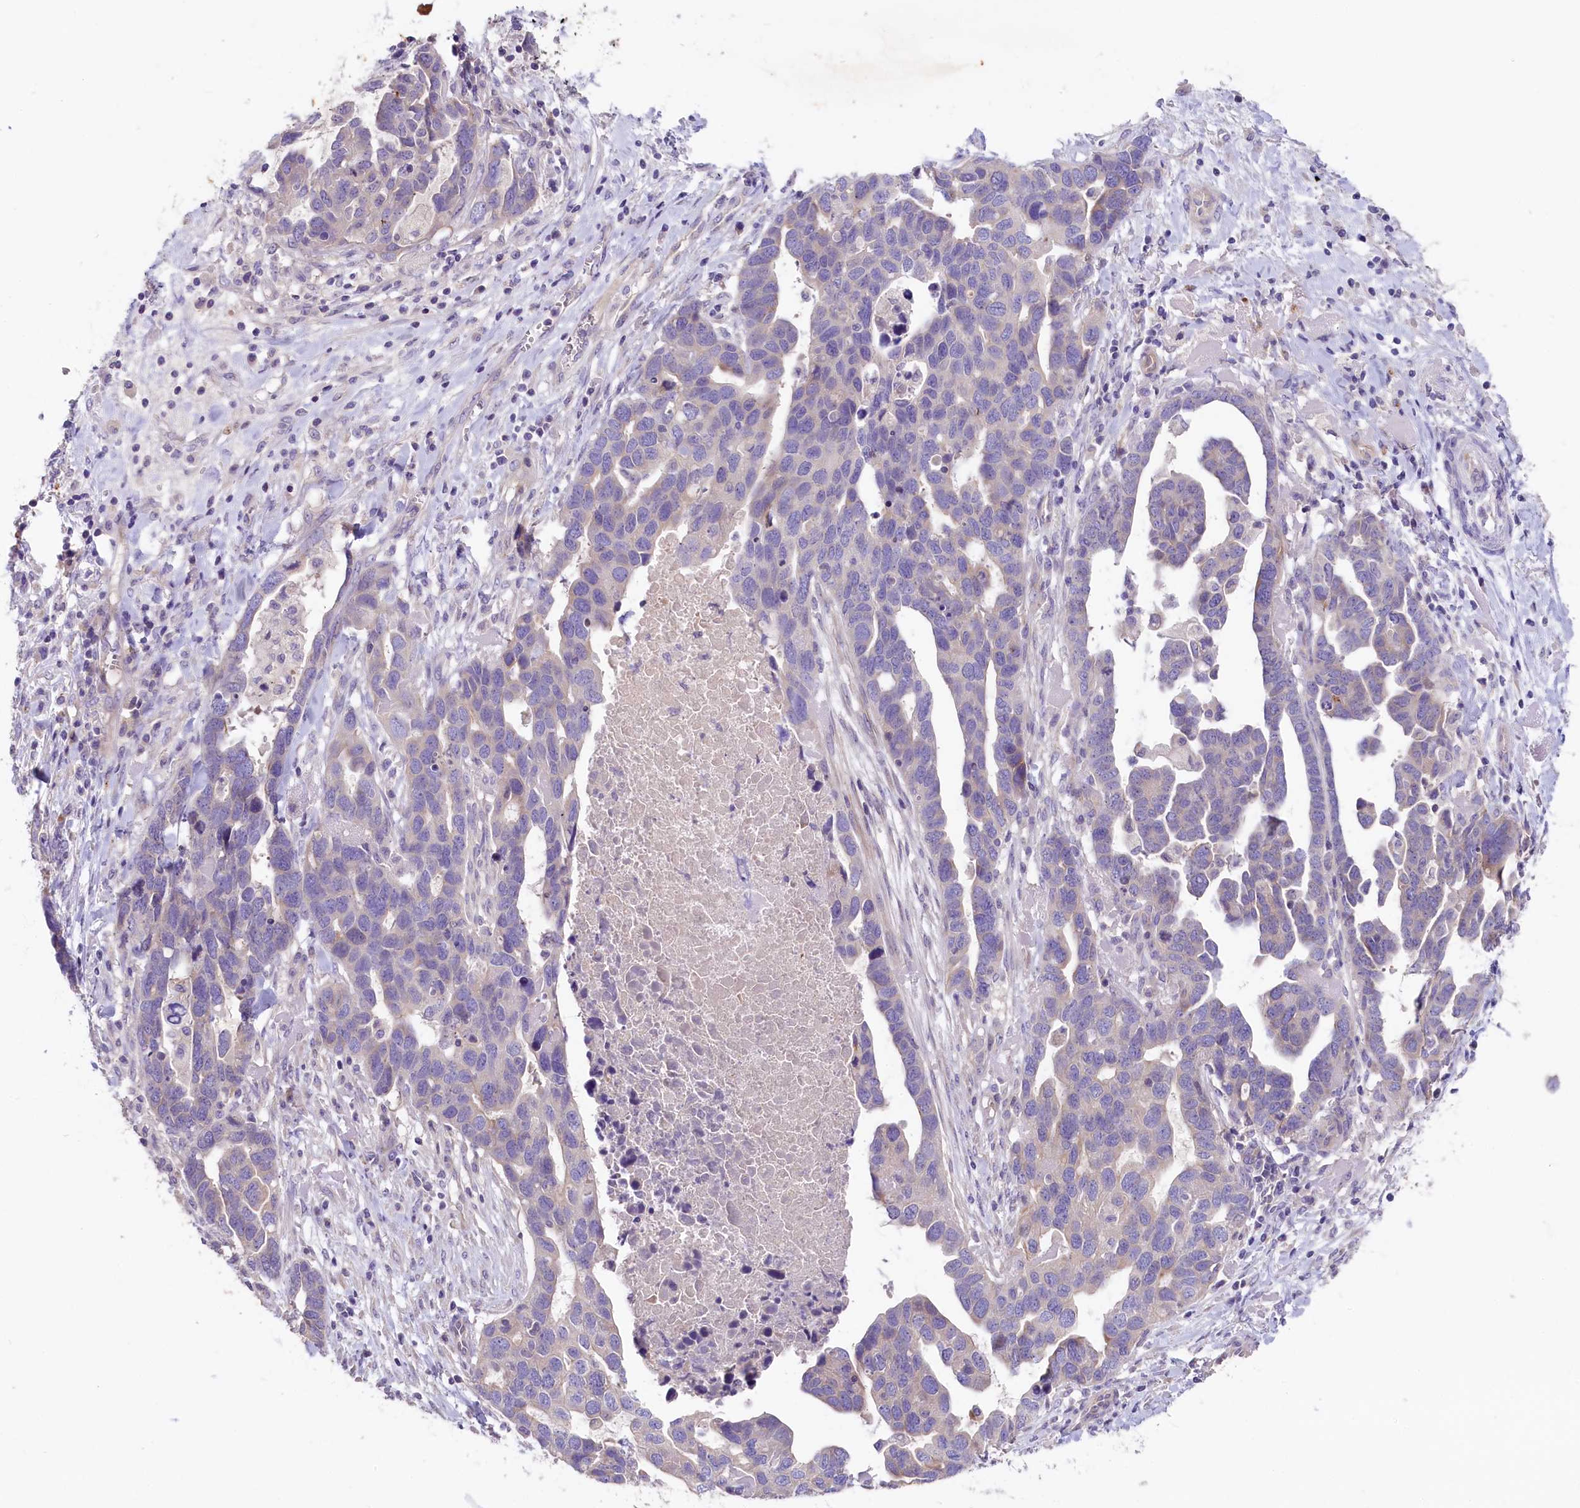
{"staining": {"intensity": "weak", "quantity": "<25%", "location": "cytoplasmic/membranous"}, "tissue": "ovarian cancer", "cell_type": "Tumor cells", "image_type": "cancer", "snomed": [{"axis": "morphology", "description": "Cystadenocarcinoma, serous, NOS"}, {"axis": "topography", "description": "Ovary"}], "caption": "Tumor cells are negative for protein expression in human ovarian cancer. Brightfield microscopy of immunohistochemistry stained with DAB (3,3'-diaminobenzidine) (brown) and hematoxylin (blue), captured at high magnification.", "gene": "CD99L2", "patient": {"sex": "female", "age": 54}}